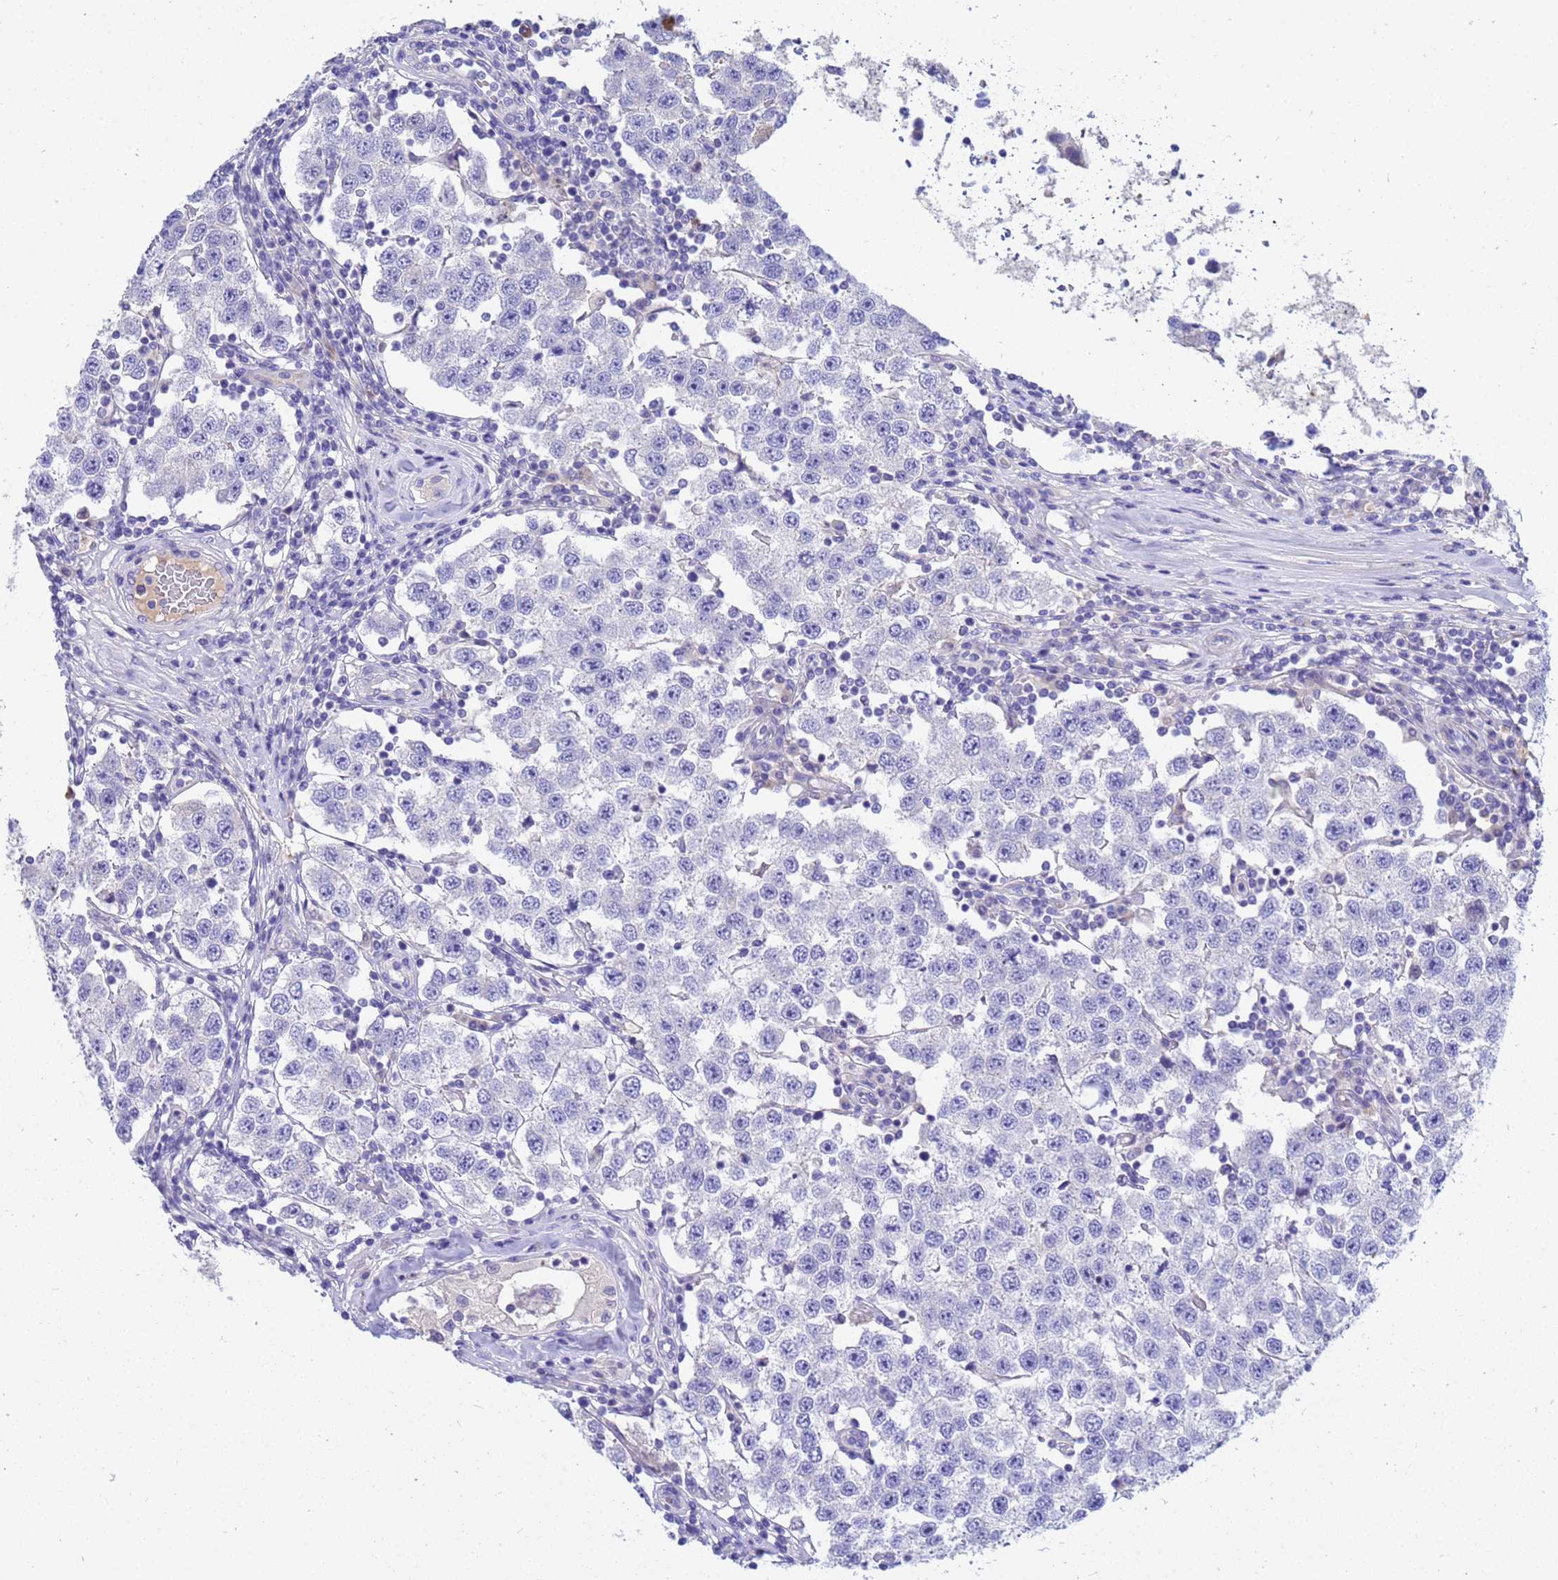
{"staining": {"intensity": "negative", "quantity": "none", "location": "none"}, "tissue": "testis cancer", "cell_type": "Tumor cells", "image_type": "cancer", "snomed": [{"axis": "morphology", "description": "Seminoma, NOS"}, {"axis": "topography", "description": "Testis"}], "caption": "Immunohistochemistry (IHC) photomicrograph of neoplastic tissue: human testis seminoma stained with DAB (3,3'-diaminobenzidine) shows no significant protein expression in tumor cells.", "gene": "DPRX", "patient": {"sex": "male", "age": 34}}